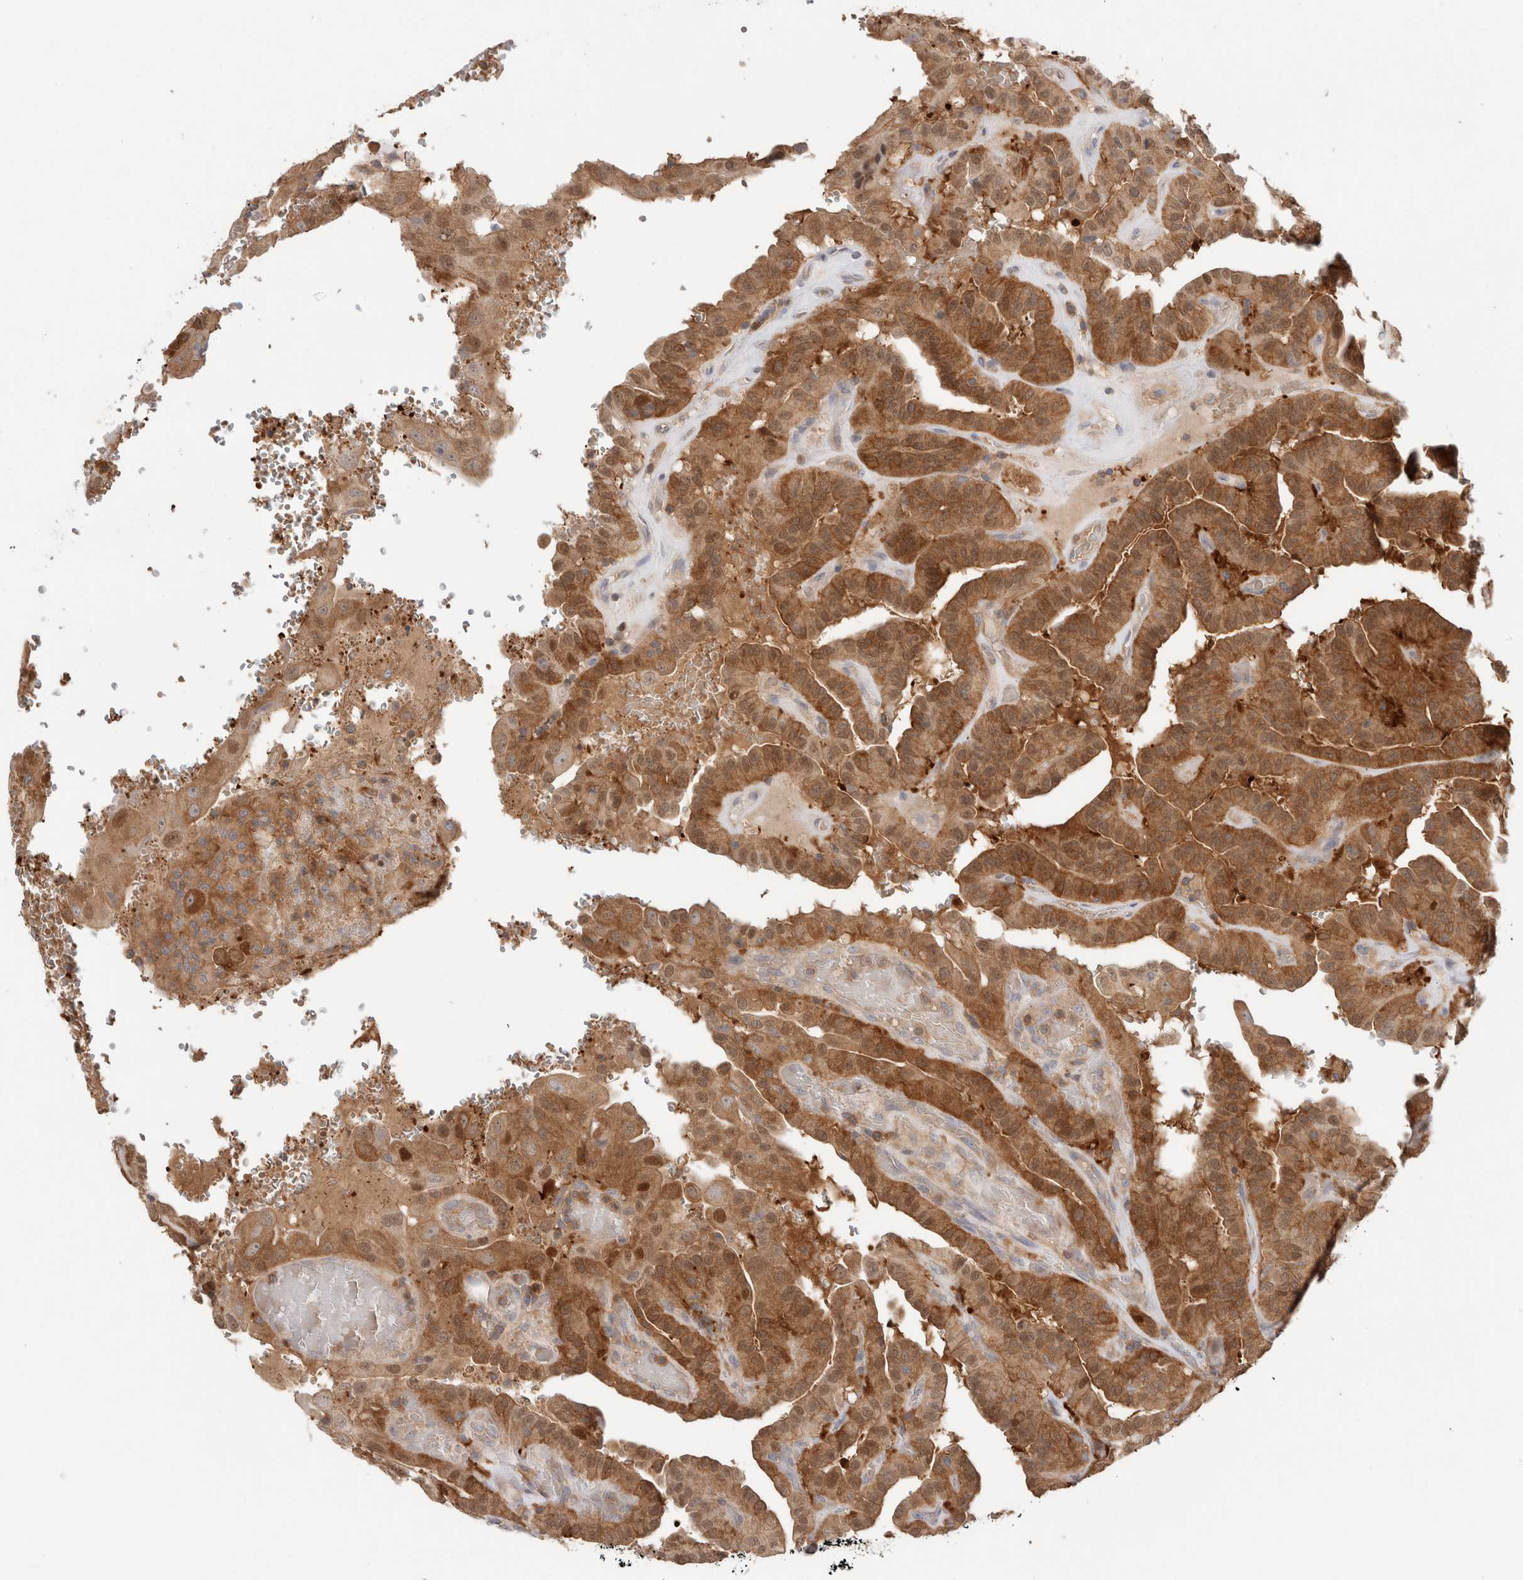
{"staining": {"intensity": "moderate", "quantity": ">75%", "location": "cytoplasmic/membranous,nuclear"}, "tissue": "thyroid cancer", "cell_type": "Tumor cells", "image_type": "cancer", "snomed": [{"axis": "morphology", "description": "Papillary adenocarcinoma, NOS"}, {"axis": "topography", "description": "Thyroid gland"}], "caption": "Protein expression analysis of thyroid papillary adenocarcinoma shows moderate cytoplasmic/membranous and nuclear staining in approximately >75% of tumor cells.", "gene": "KLHL14", "patient": {"sex": "male", "age": 77}}